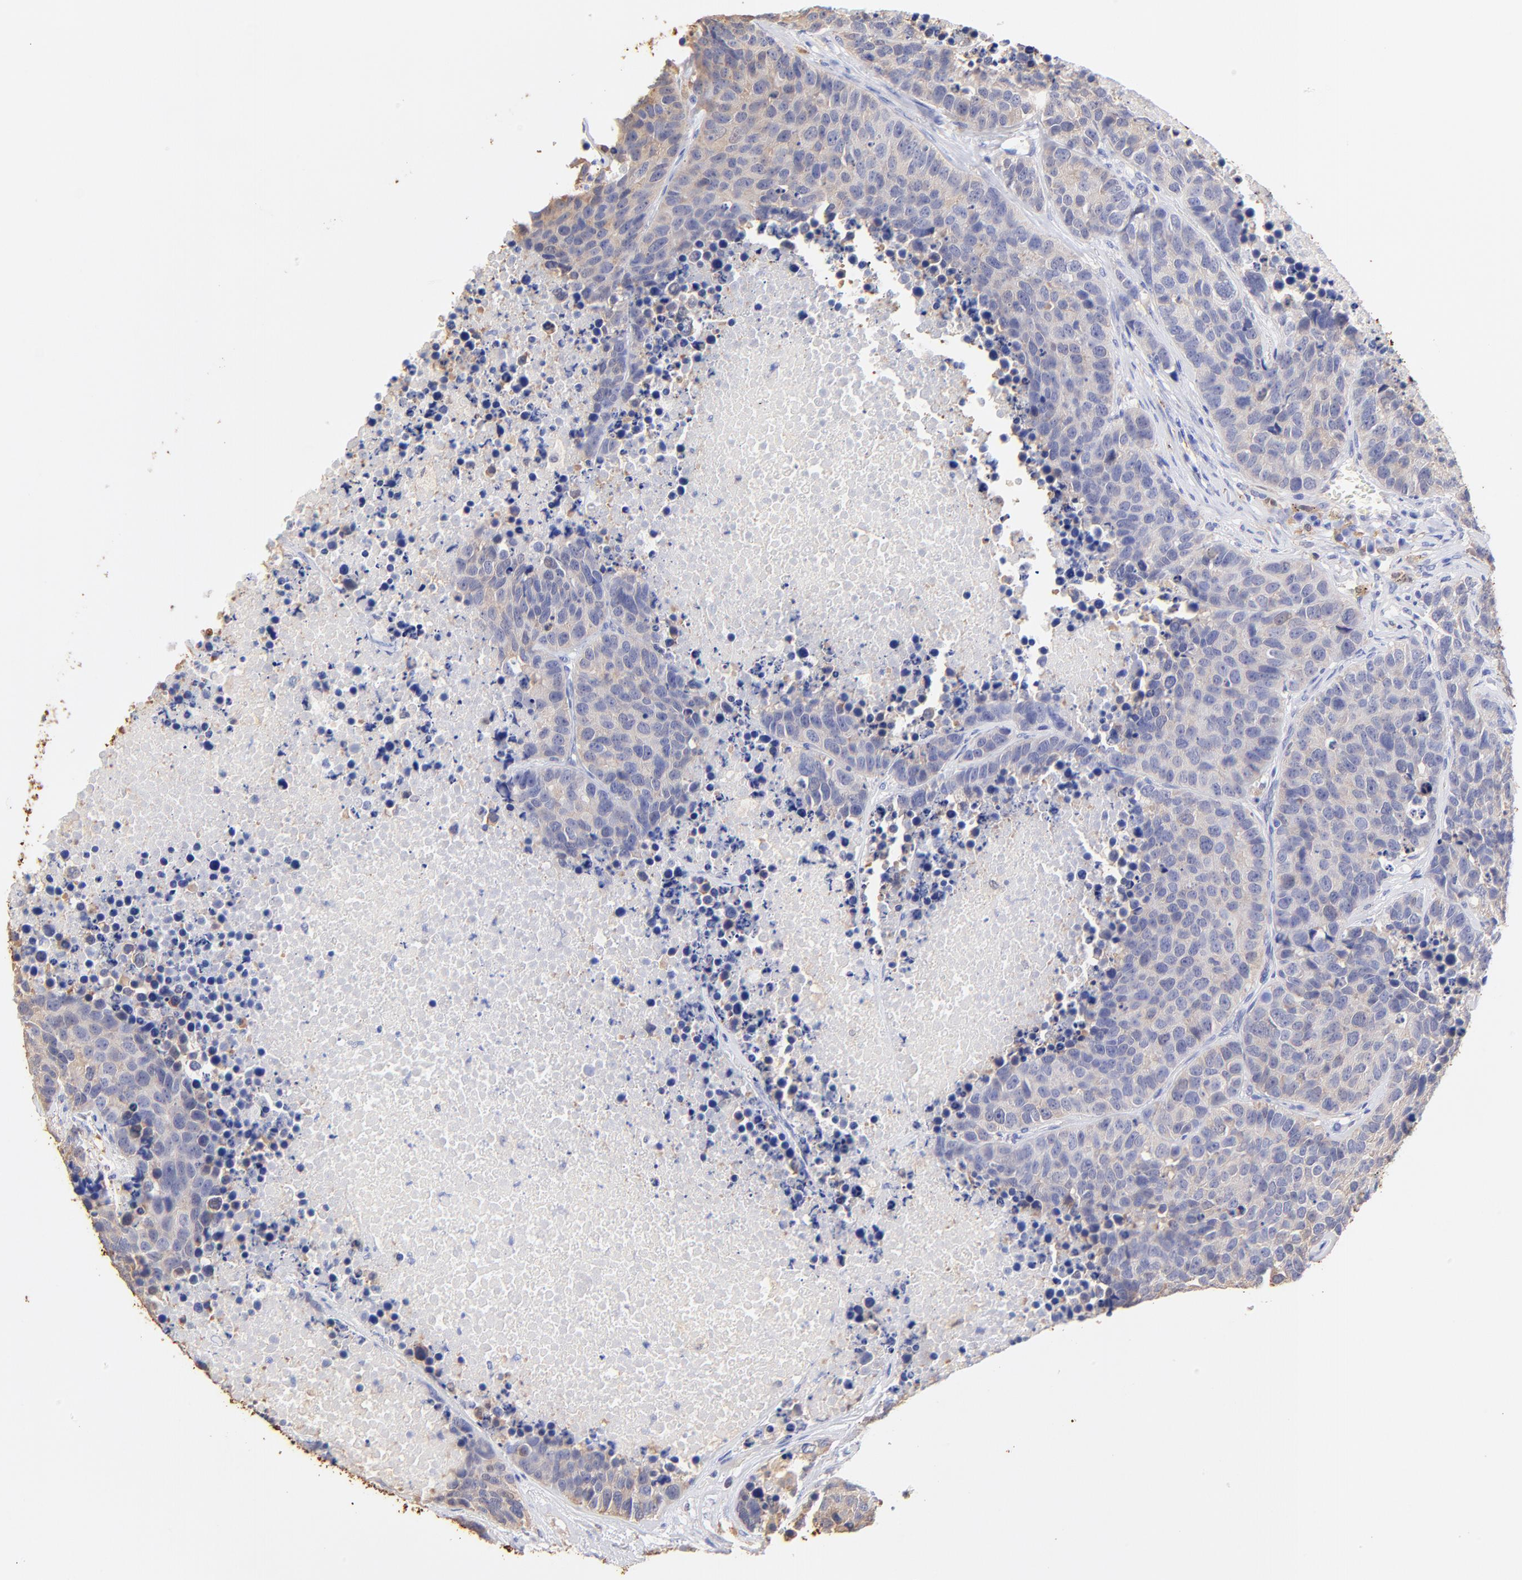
{"staining": {"intensity": "negative", "quantity": "none", "location": "none"}, "tissue": "carcinoid", "cell_type": "Tumor cells", "image_type": "cancer", "snomed": [{"axis": "morphology", "description": "Carcinoid, malignant, NOS"}, {"axis": "topography", "description": "Lung"}], "caption": "Tumor cells are negative for brown protein staining in carcinoid.", "gene": "ALDH1A1", "patient": {"sex": "male", "age": 60}}